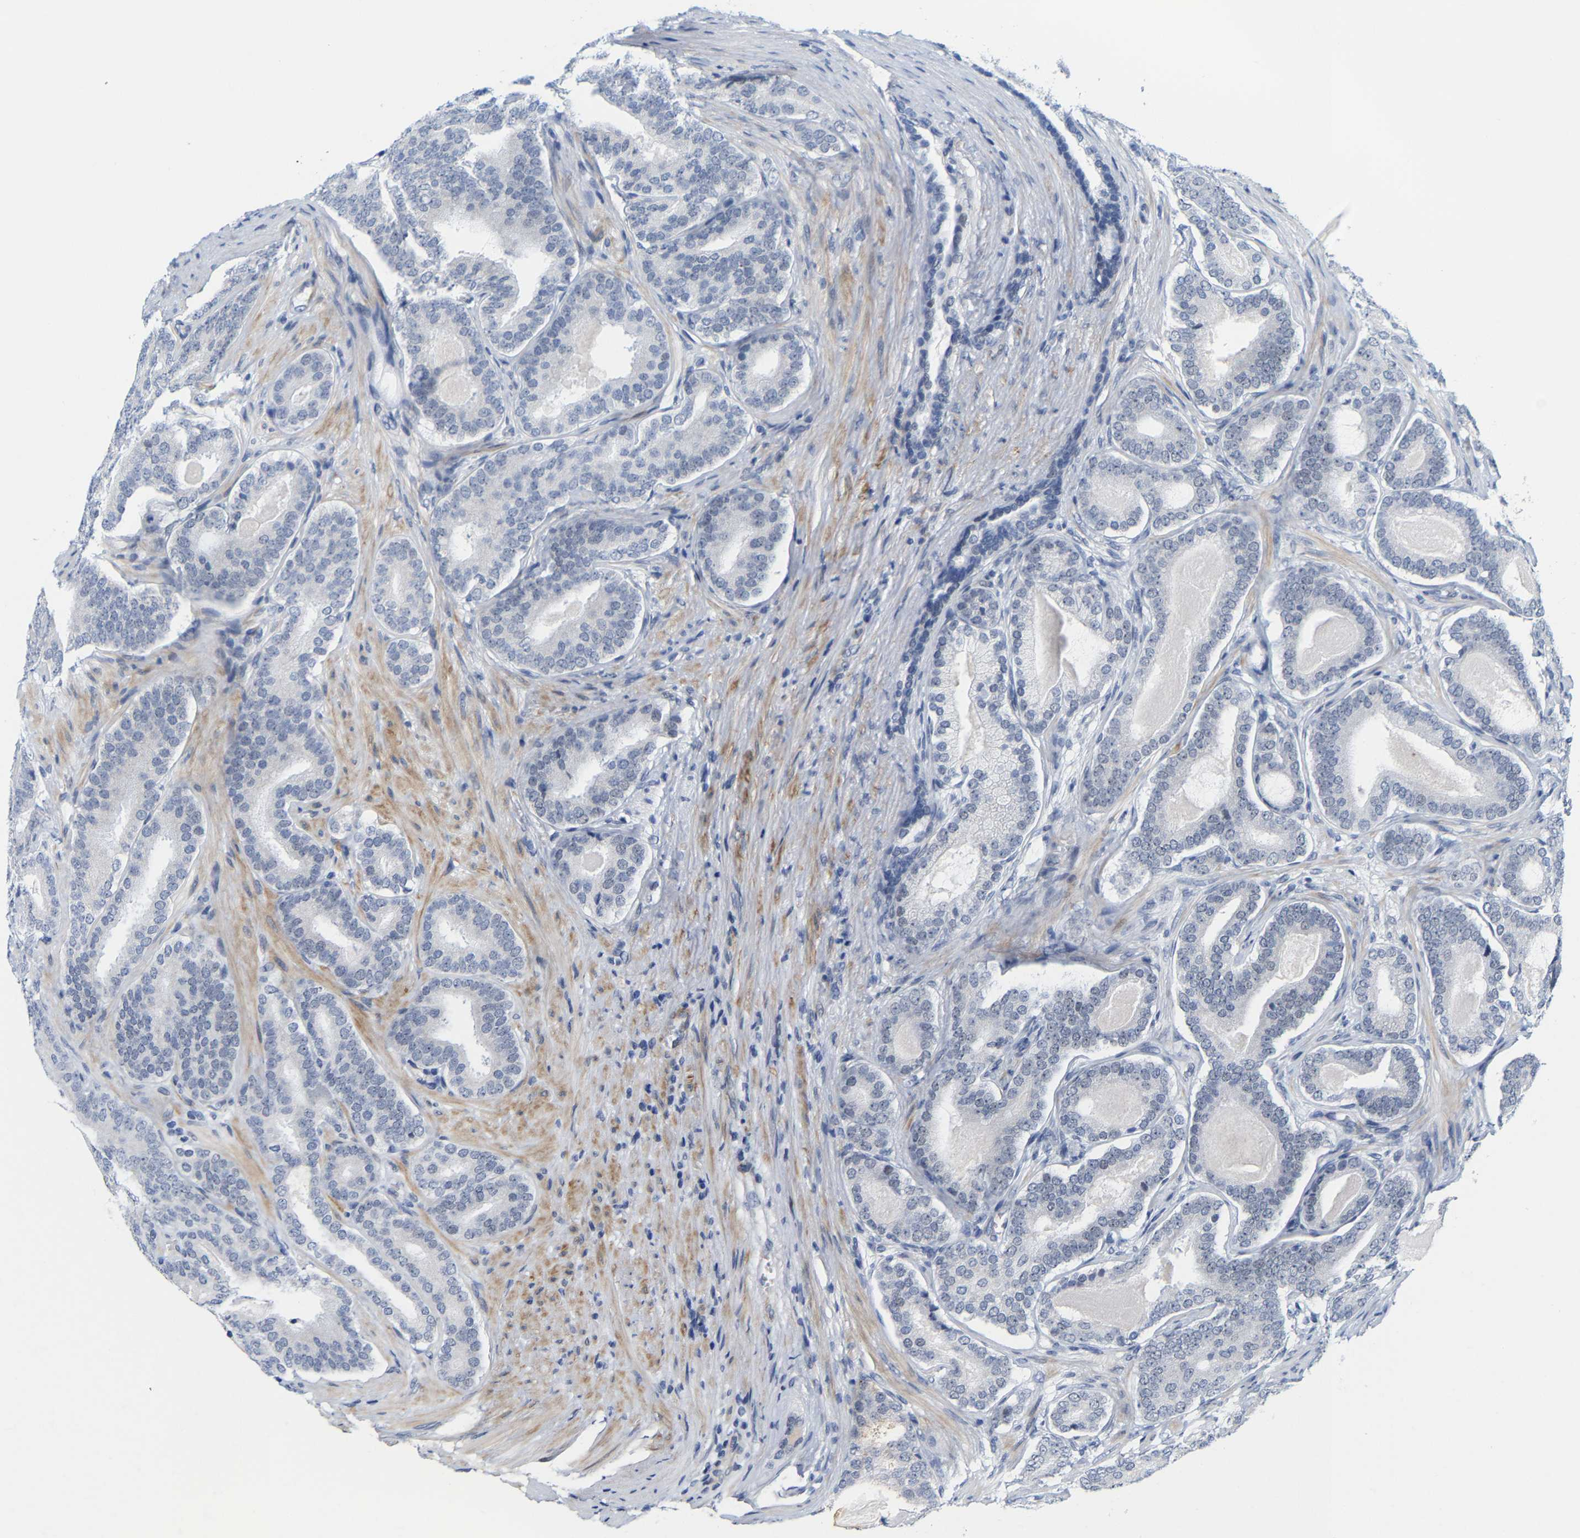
{"staining": {"intensity": "negative", "quantity": "none", "location": "none"}, "tissue": "prostate cancer", "cell_type": "Tumor cells", "image_type": "cancer", "snomed": [{"axis": "morphology", "description": "Adenocarcinoma, High grade"}, {"axis": "topography", "description": "Prostate"}], "caption": "The micrograph shows no staining of tumor cells in prostate cancer.", "gene": "FAM180A", "patient": {"sex": "male", "age": 60}}